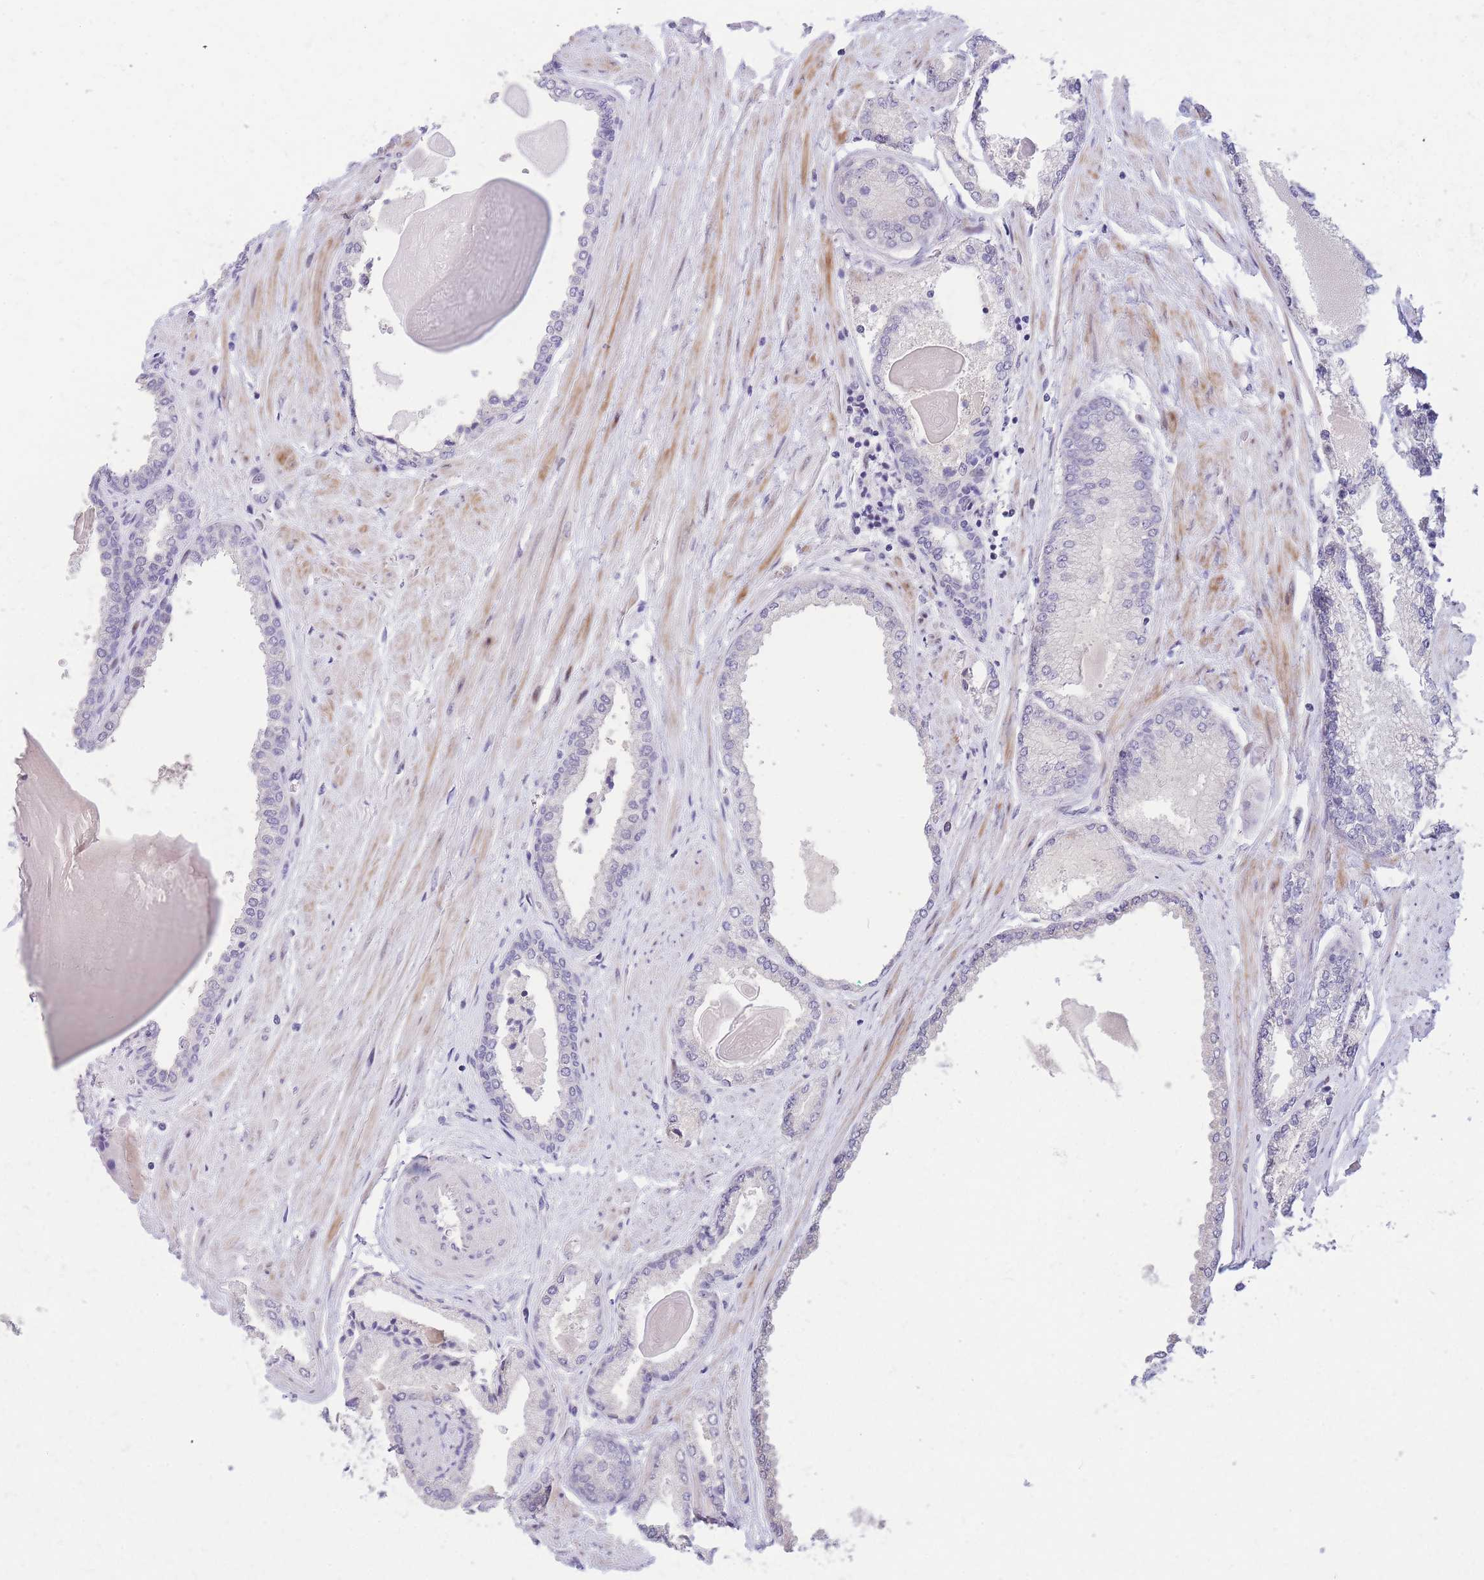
{"staining": {"intensity": "negative", "quantity": "none", "location": "none"}, "tissue": "prostate cancer", "cell_type": "Tumor cells", "image_type": "cancer", "snomed": [{"axis": "morphology", "description": "Adenocarcinoma, High grade"}, {"axis": "topography", "description": "Prostate"}], "caption": "High power microscopy photomicrograph of an immunohistochemistry photomicrograph of prostate high-grade adenocarcinoma, revealing no significant expression in tumor cells.", "gene": "SHCBP1", "patient": {"sex": "male", "age": 68}}